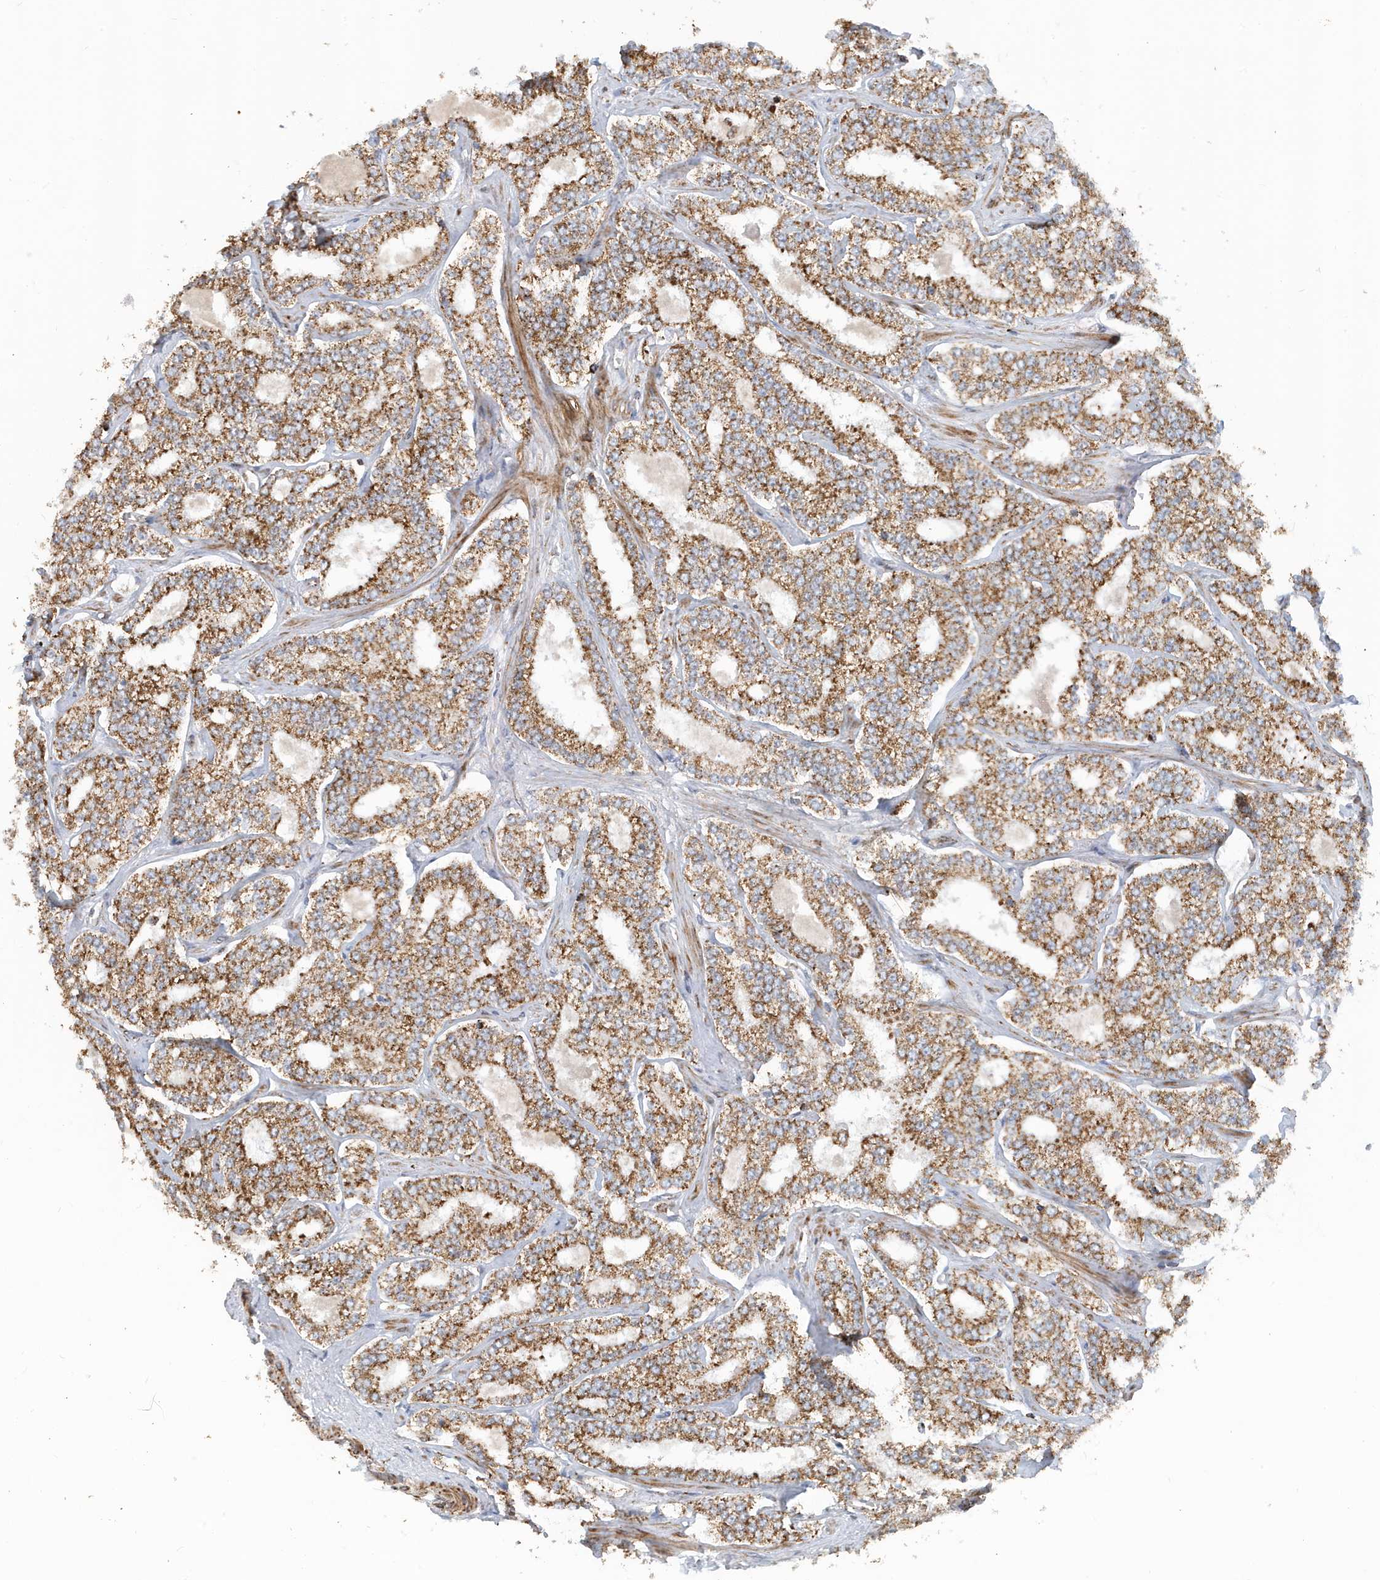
{"staining": {"intensity": "moderate", "quantity": ">75%", "location": "cytoplasmic/membranous"}, "tissue": "prostate cancer", "cell_type": "Tumor cells", "image_type": "cancer", "snomed": [{"axis": "morphology", "description": "Normal tissue, NOS"}, {"axis": "morphology", "description": "Adenocarcinoma, High grade"}, {"axis": "topography", "description": "Prostate"}], "caption": "Human prostate cancer stained with a protein marker shows moderate staining in tumor cells.", "gene": "MAN1A1", "patient": {"sex": "male", "age": 83}}